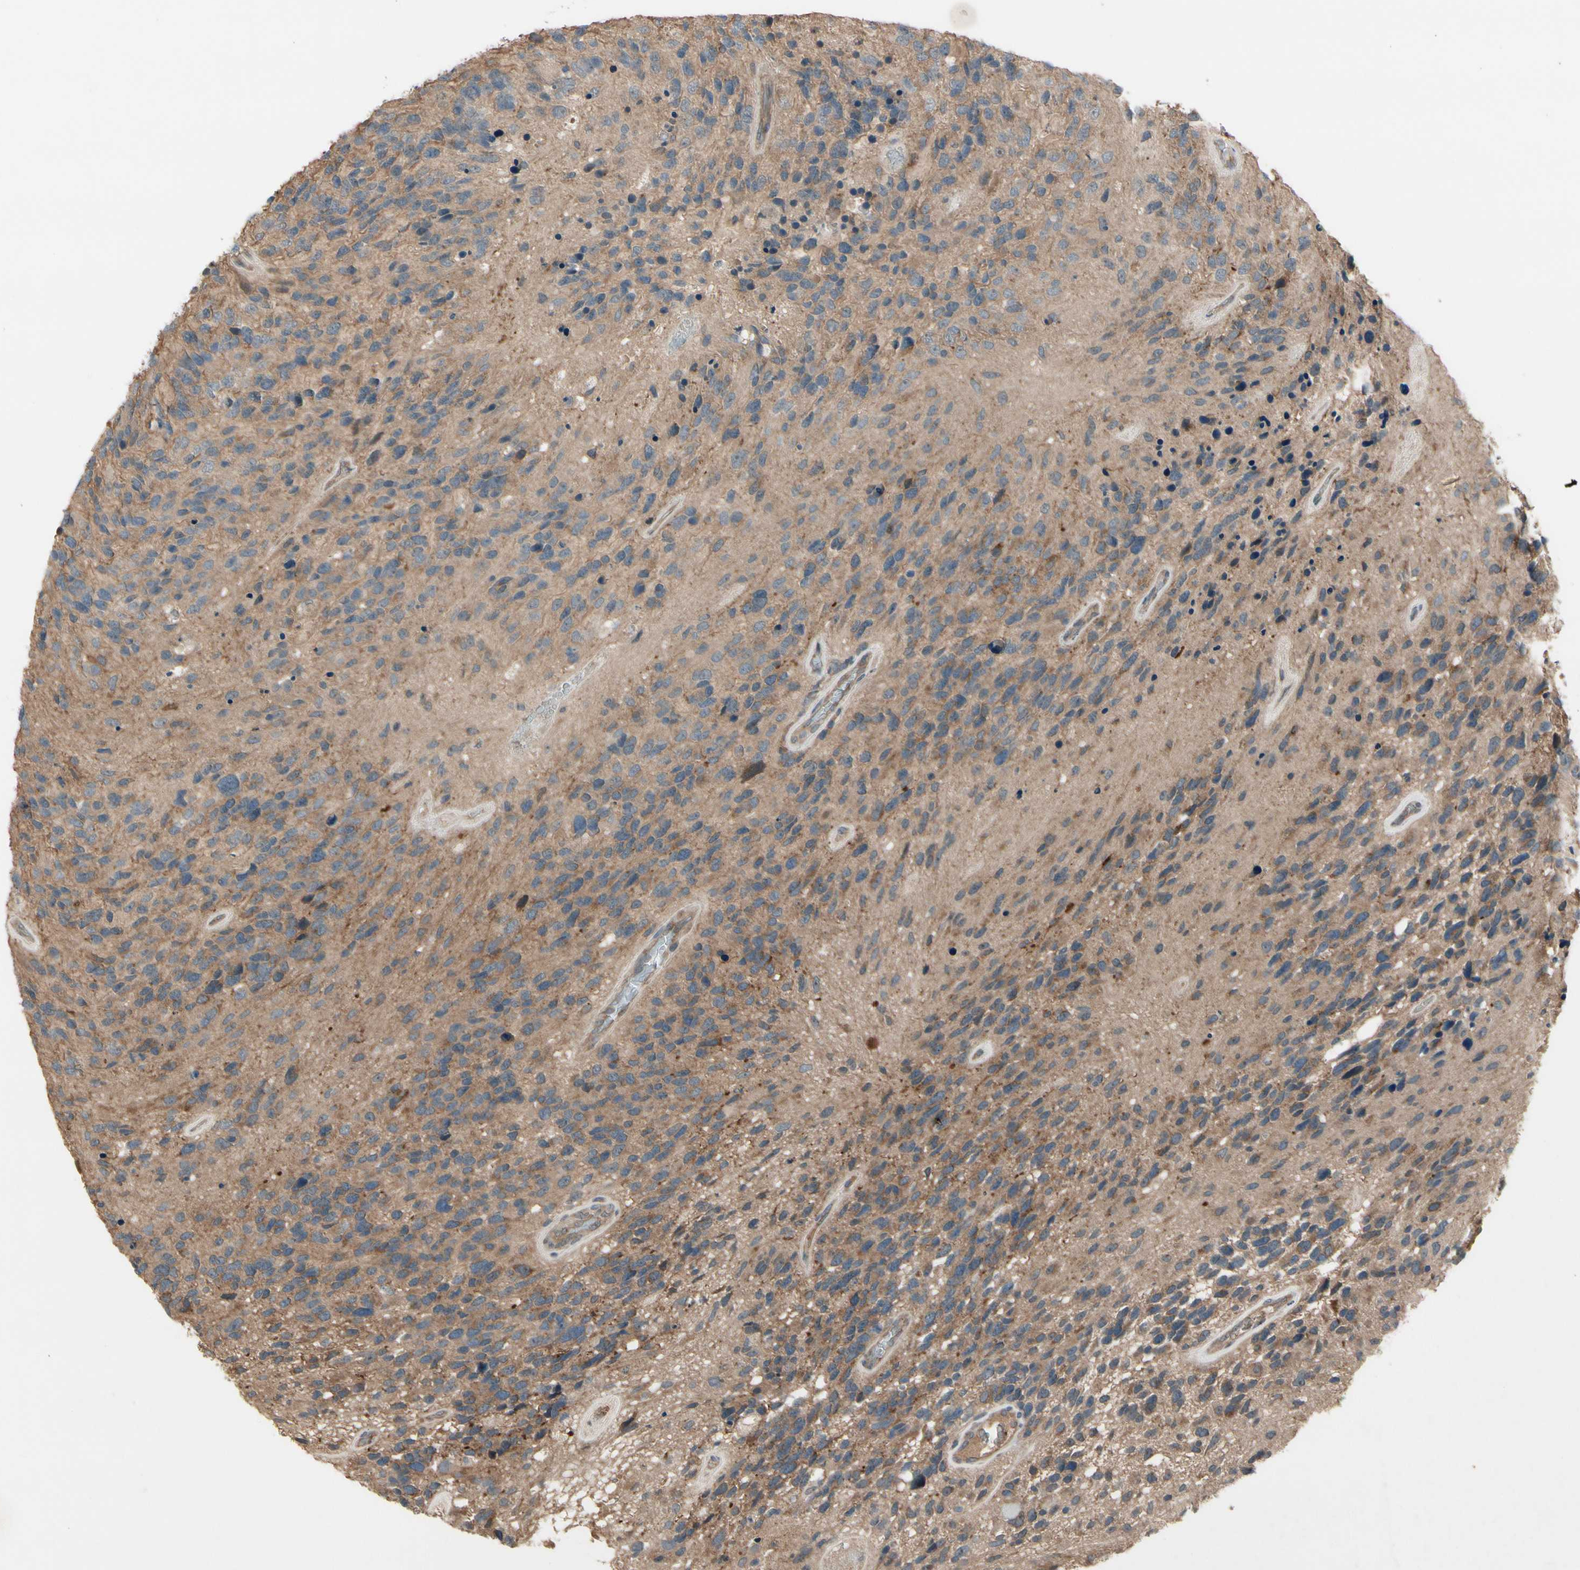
{"staining": {"intensity": "weak", "quantity": ">75%", "location": "cytoplasmic/membranous"}, "tissue": "glioma", "cell_type": "Tumor cells", "image_type": "cancer", "snomed": [{"axis": "morphology", "description": "Glioma, malignant, High grade"}, {"axis": "topography", "description": "Brain"}], "caption": "Protein analysis of high-grade glioma (malignant) tissue demonstrates weak cytoplasmic/membranous expression in about >75% of tumor cells.", "gene": "NSF", "patient": {"sex": "female", "age": 58}}